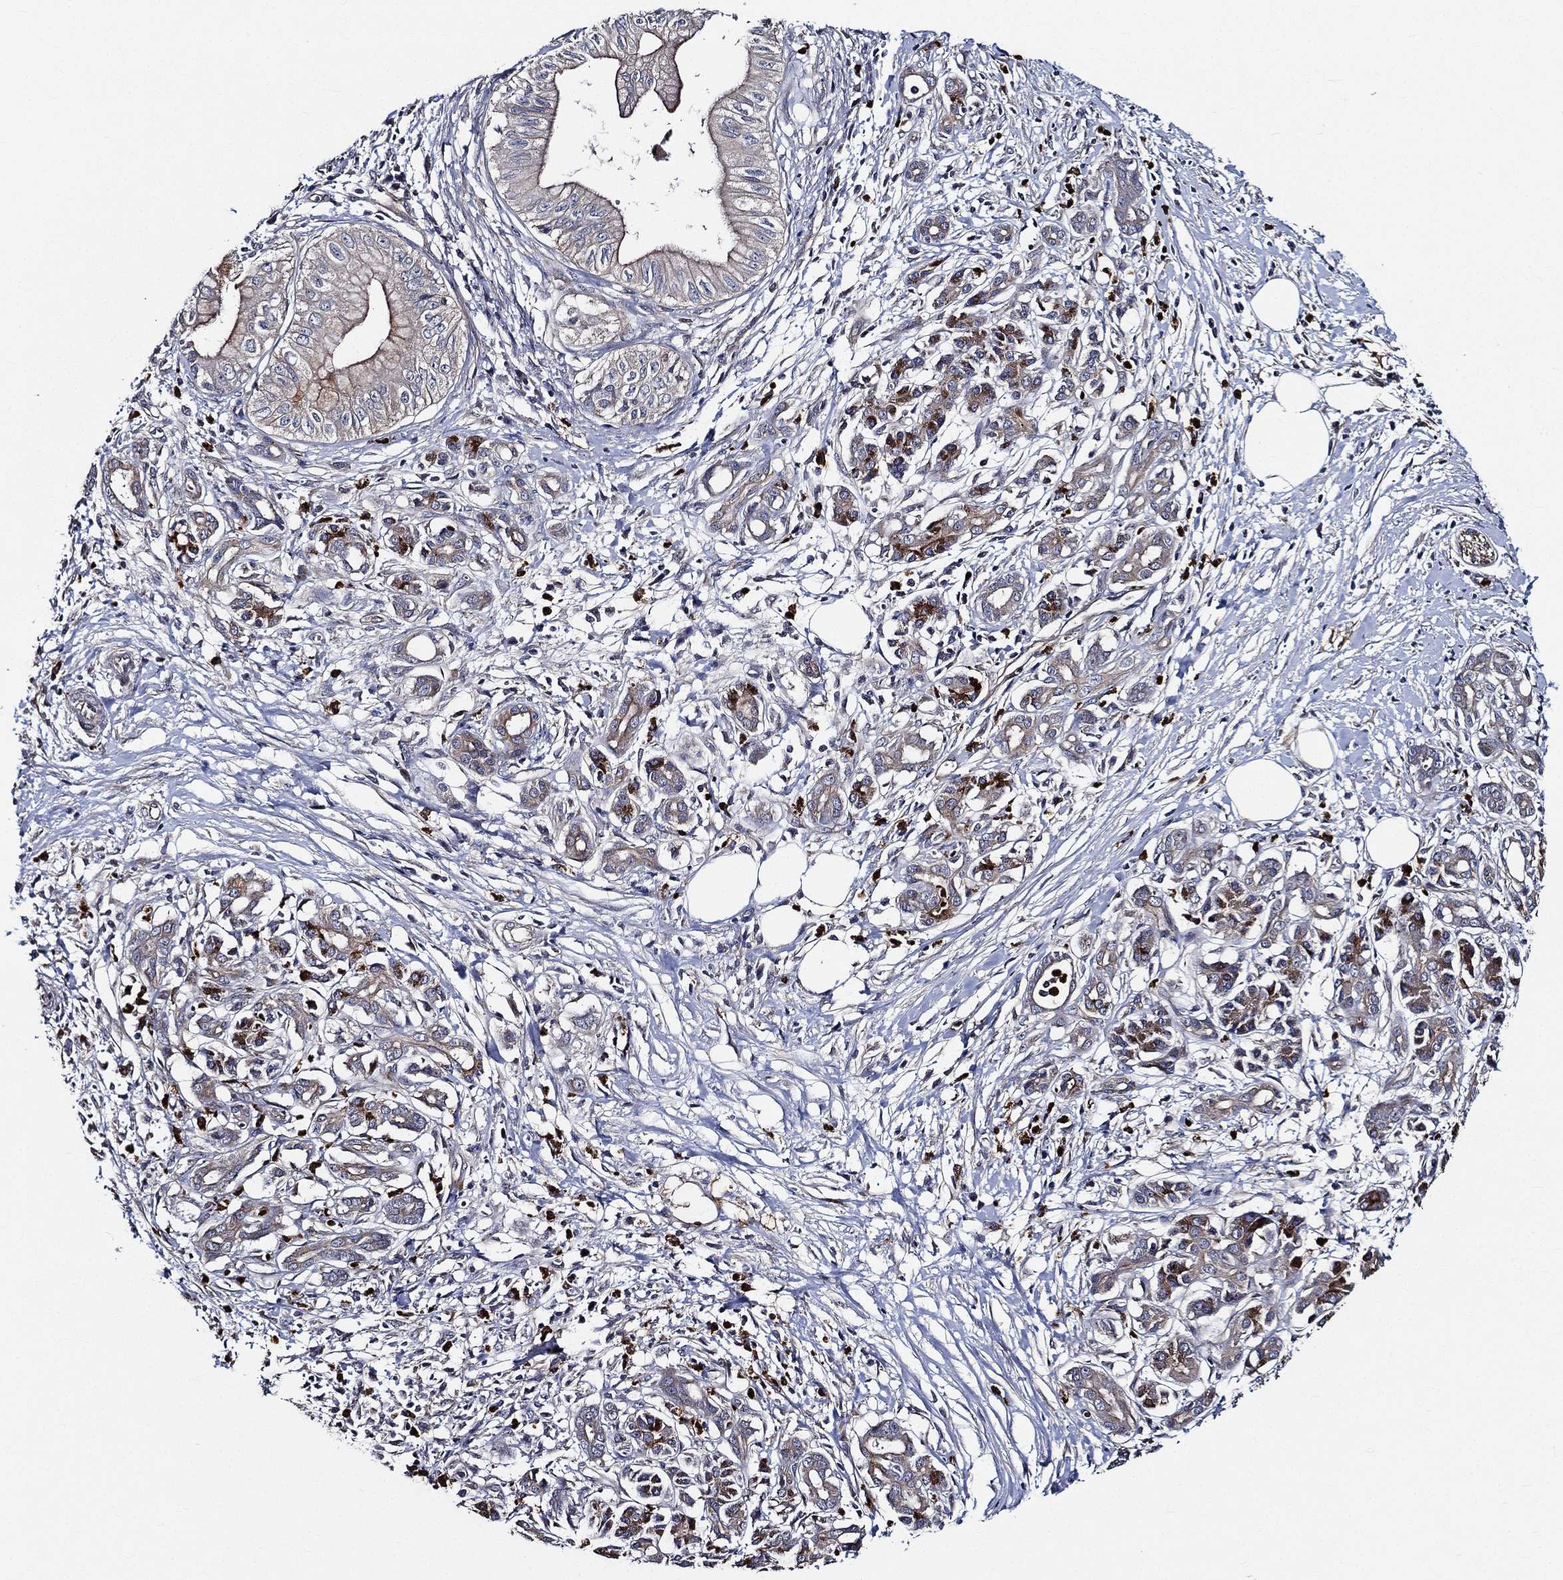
{"staining": {"intensity": "moderate", "quantity": "<25%", "location": "cytoplasmic/membranous"}, "tissue": "pancreatic cancer", "cell_type": "Tumor cells", "image_type": "cancer", "snomed": [{"axis": "morphology", "description": "Adenocarcinoma, NOS"}, {"axis": "topography", "description": "Pancreas"}], "caption": "Brown immunohistochemical staining in adenocarcinoma (pancreatic) displays moderate cytoplasmic/membranous expression in approximately <25% of tumor cells.", "gene": "KIF20B", "patient": {"sex": "male", "age": 72}}